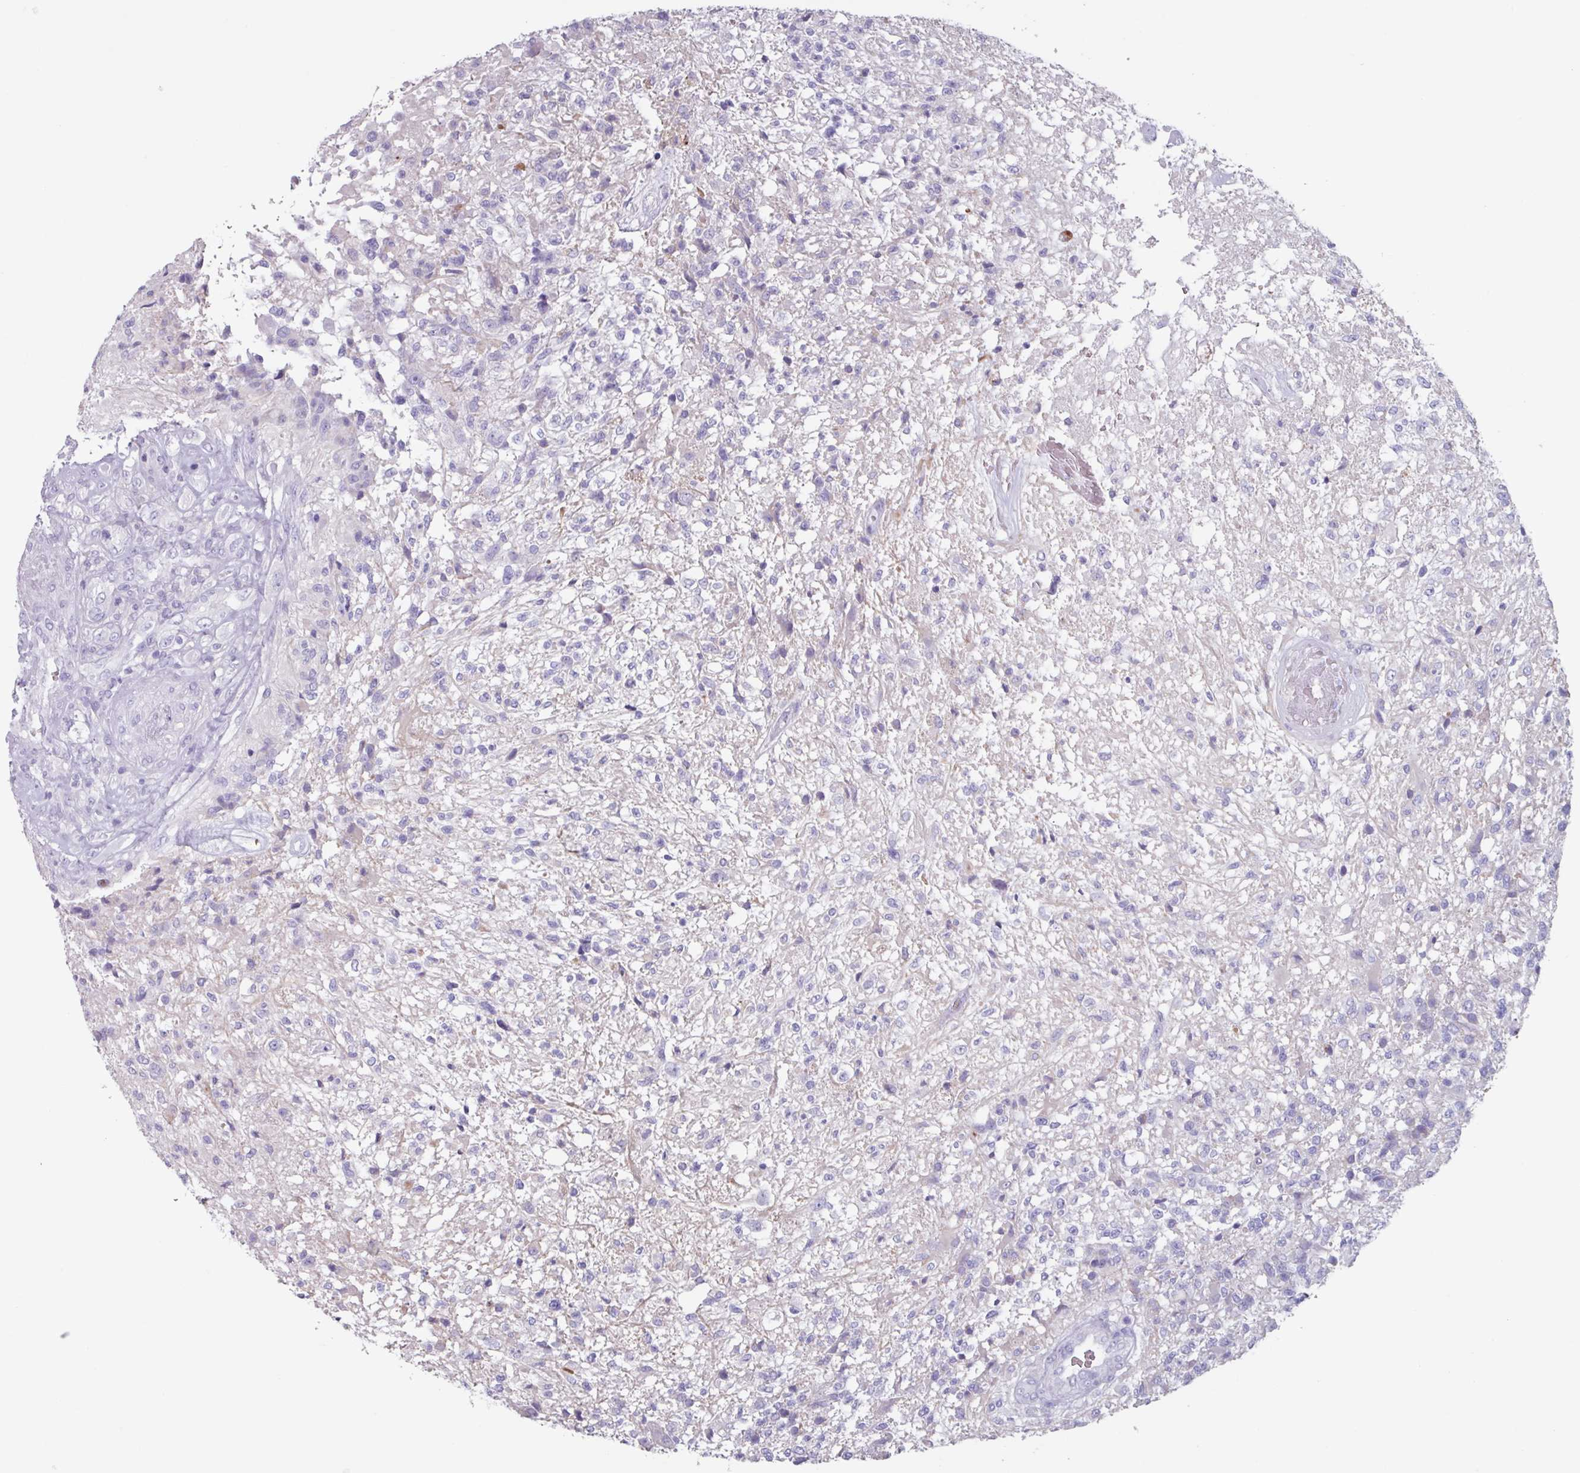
{"staining": {"intensity": "negative", "quantity": "none", "location": "none"}, "tissue": "glioma", "cell_type": "Tumor cells", "image_type": "cancer", "snomed": [{"axis": "morphology", "description": "Glioma, malignant, High grade"}, {"axis": "topography", "description": "Brain"}], "caption": "Malignant glioma (high-grade) was stained to show a protein in brown. There is no significant staining in tumor cells.", "gene": "OR2T10", "patient": {"sex": "male", "age": 56}}